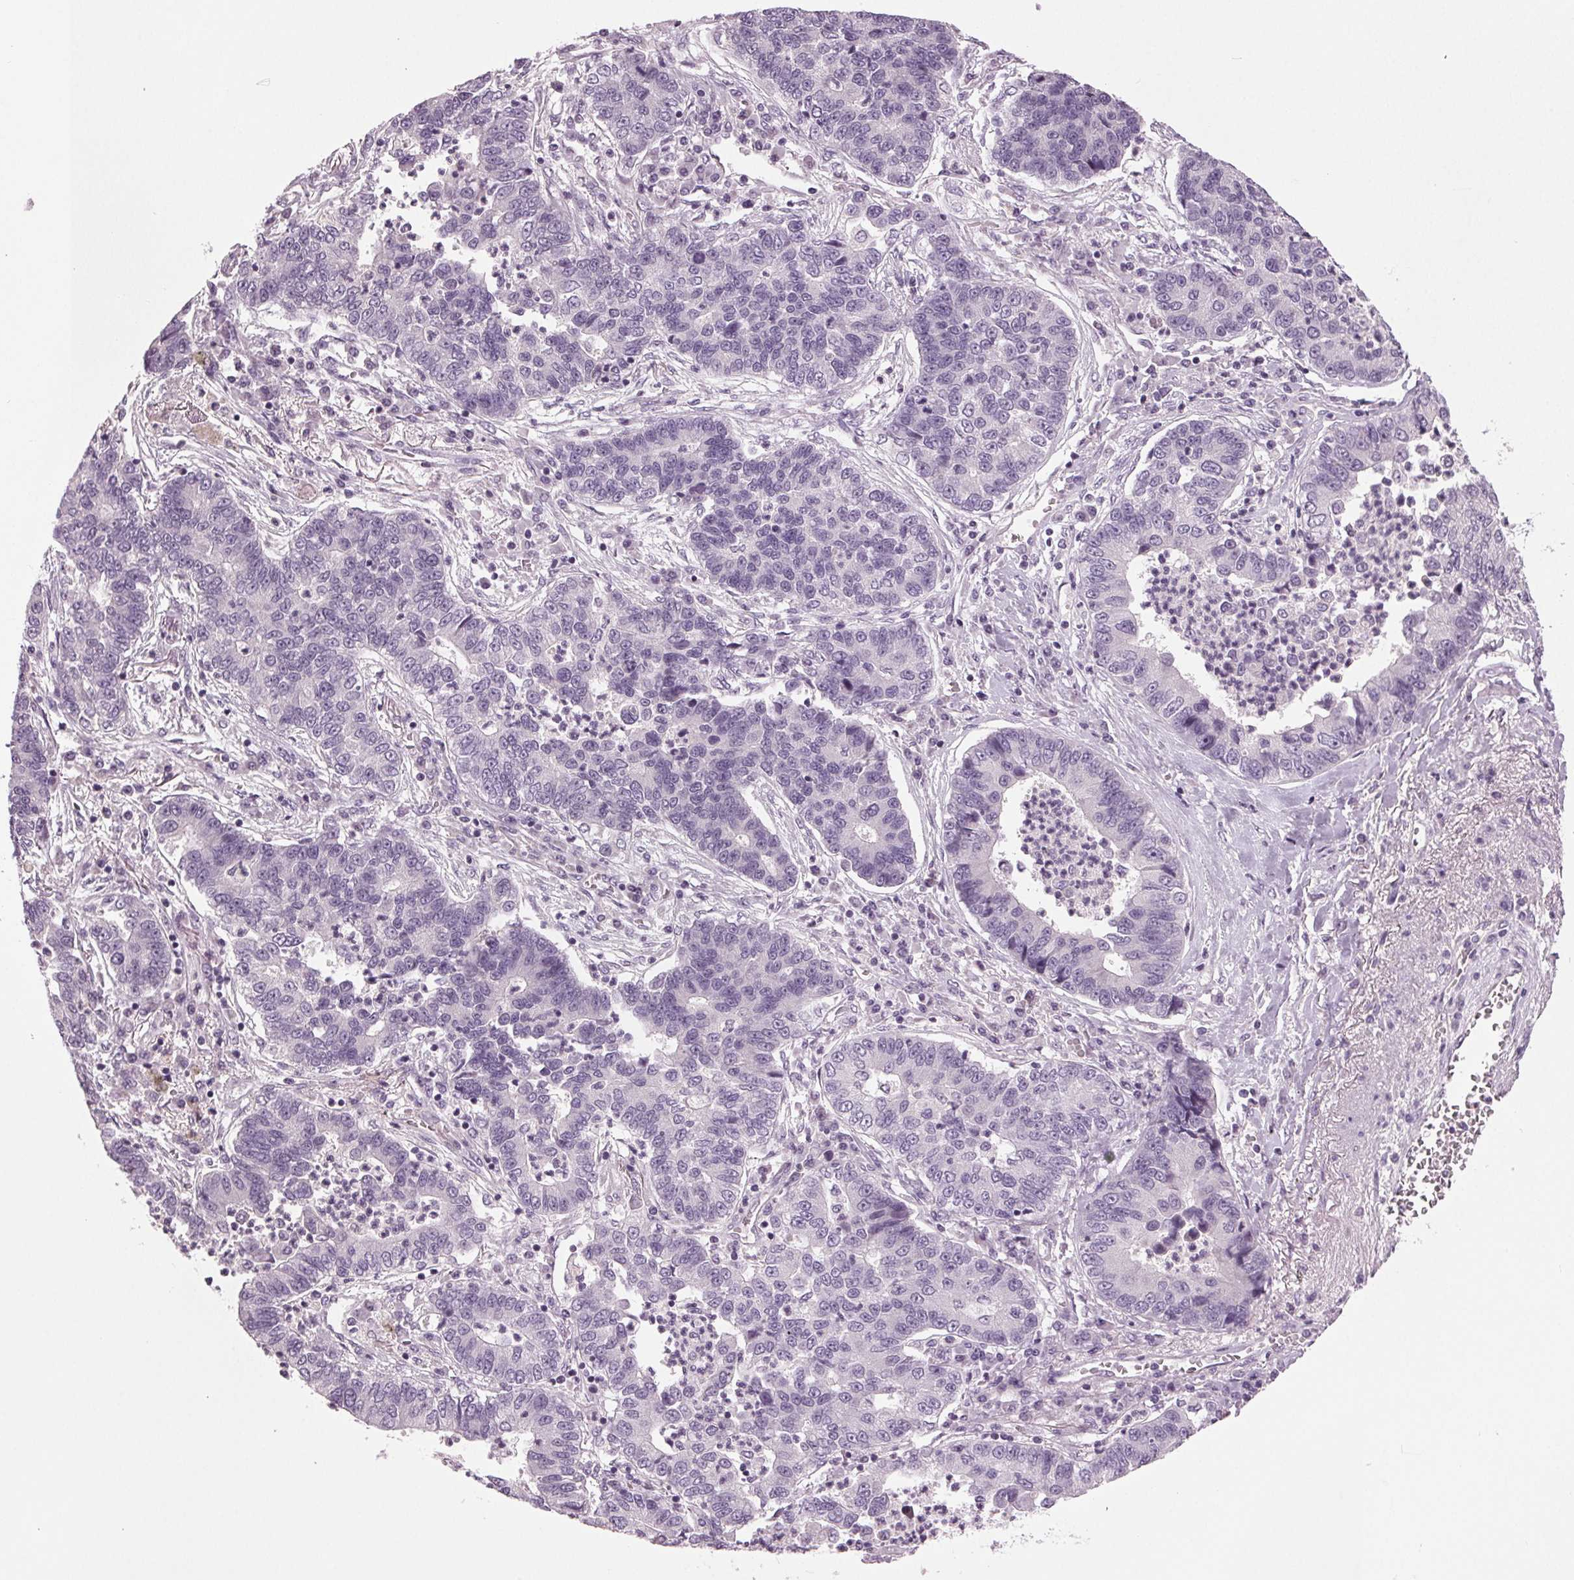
{"staining": {"intensity": "negative", "quantity": "none", "location": "none"}, "tissue": "lung cancer", "cell_type": "Tumor cells", "image_type": "cancer", "snomed": [{"axis": "morphology", "description": "Adenocarcinoma, NOS"}, {"axis": "topography", "description": "Lung"}], "caption": "This is an IHC photomicrograph of human adenocarcinoma (lung). There is no positivity in tumor cells.", "gene": "DNAH12", "patient": {"sex": "female", "age": 57}}